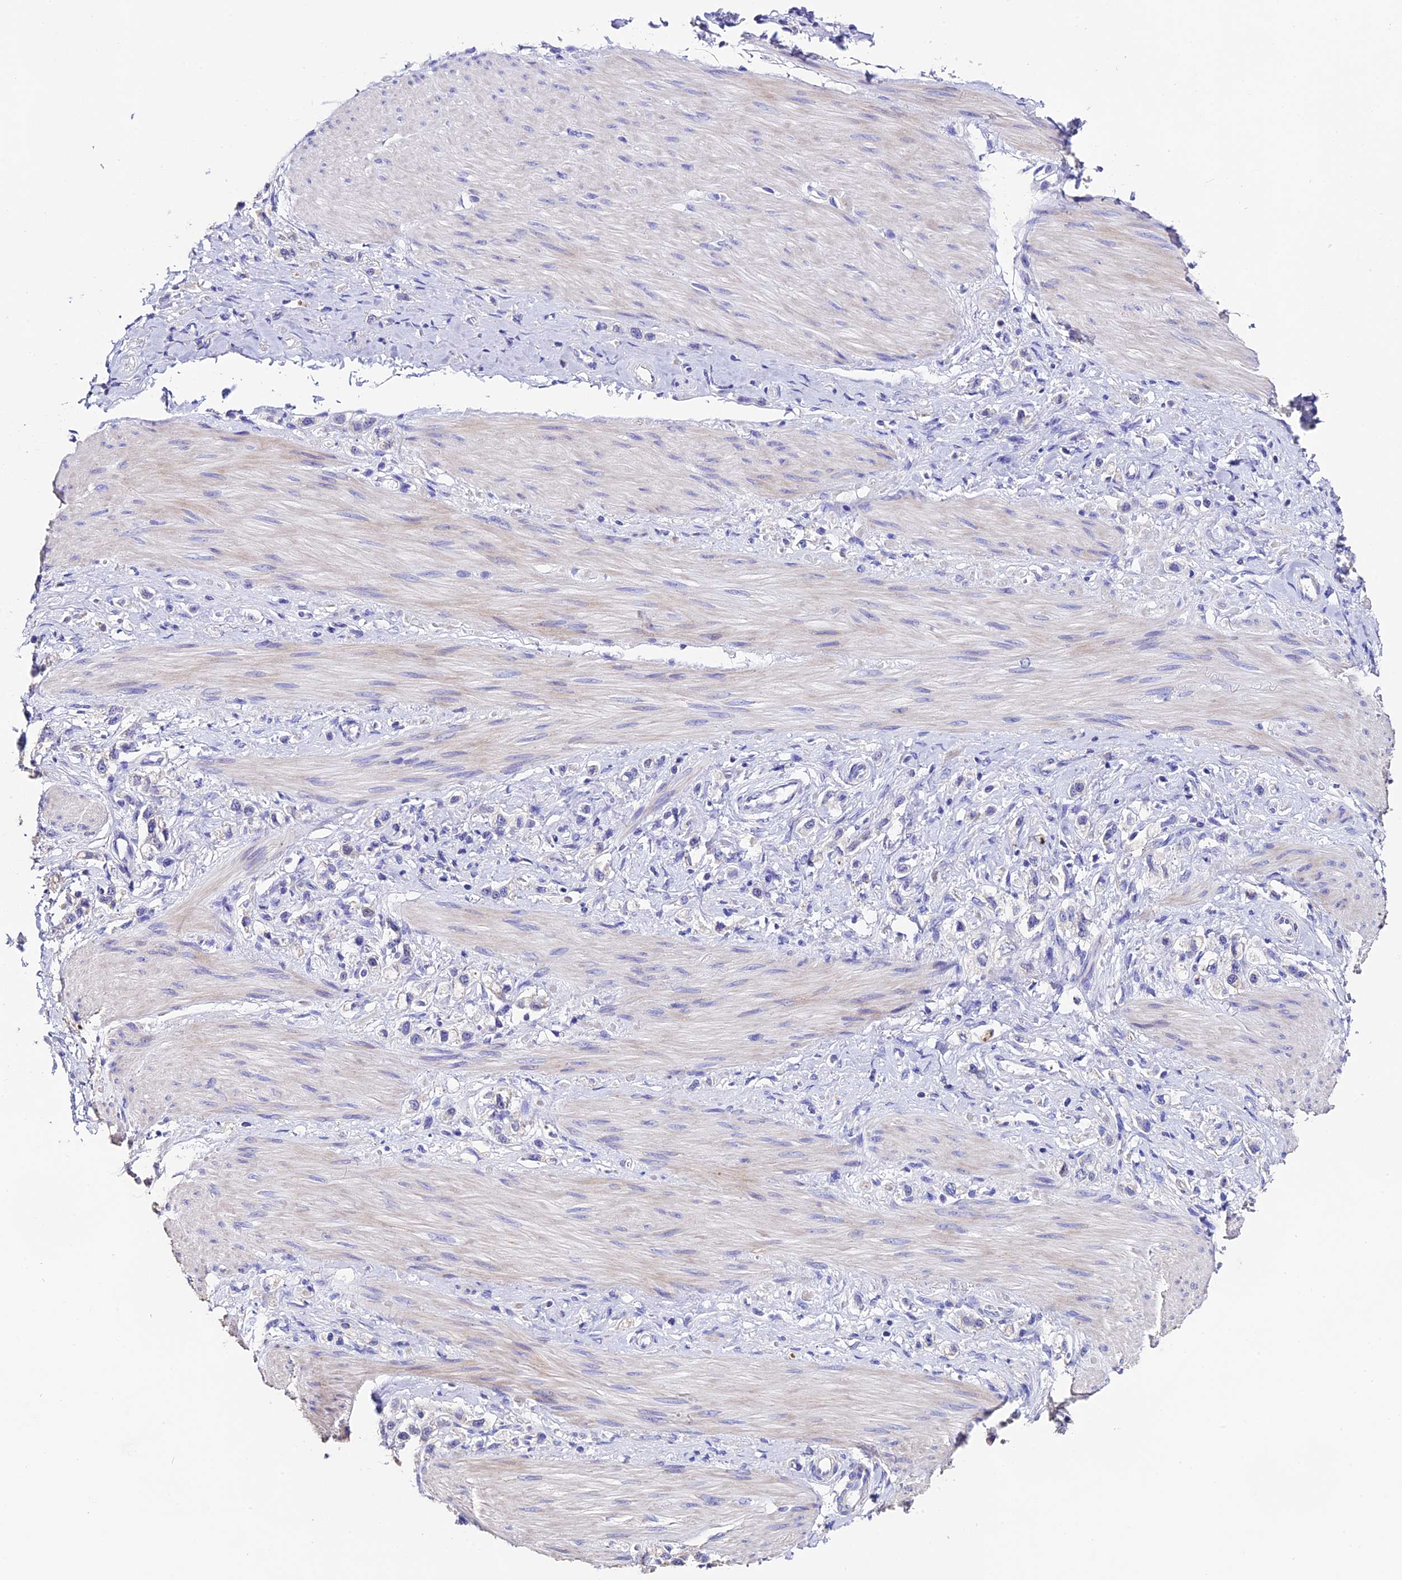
{"staining": {"intensity": "negative", "quantity": "none", "location": "none"}, "tissue": "stomach cancer", "cell_type": "Tumor cells", "image_type": "cancer", "snomed": [{"axis": "morphology", "description": "Adenocarcinoma, NOS"}, {"axis": "topography", "description": "Stomach"}], "caption": "Tumor cells show no significant protein positivity in adenocarcinoma (stomach).", "gene": "FBXW9", "patient": {"sex": "female", "age": 65}}